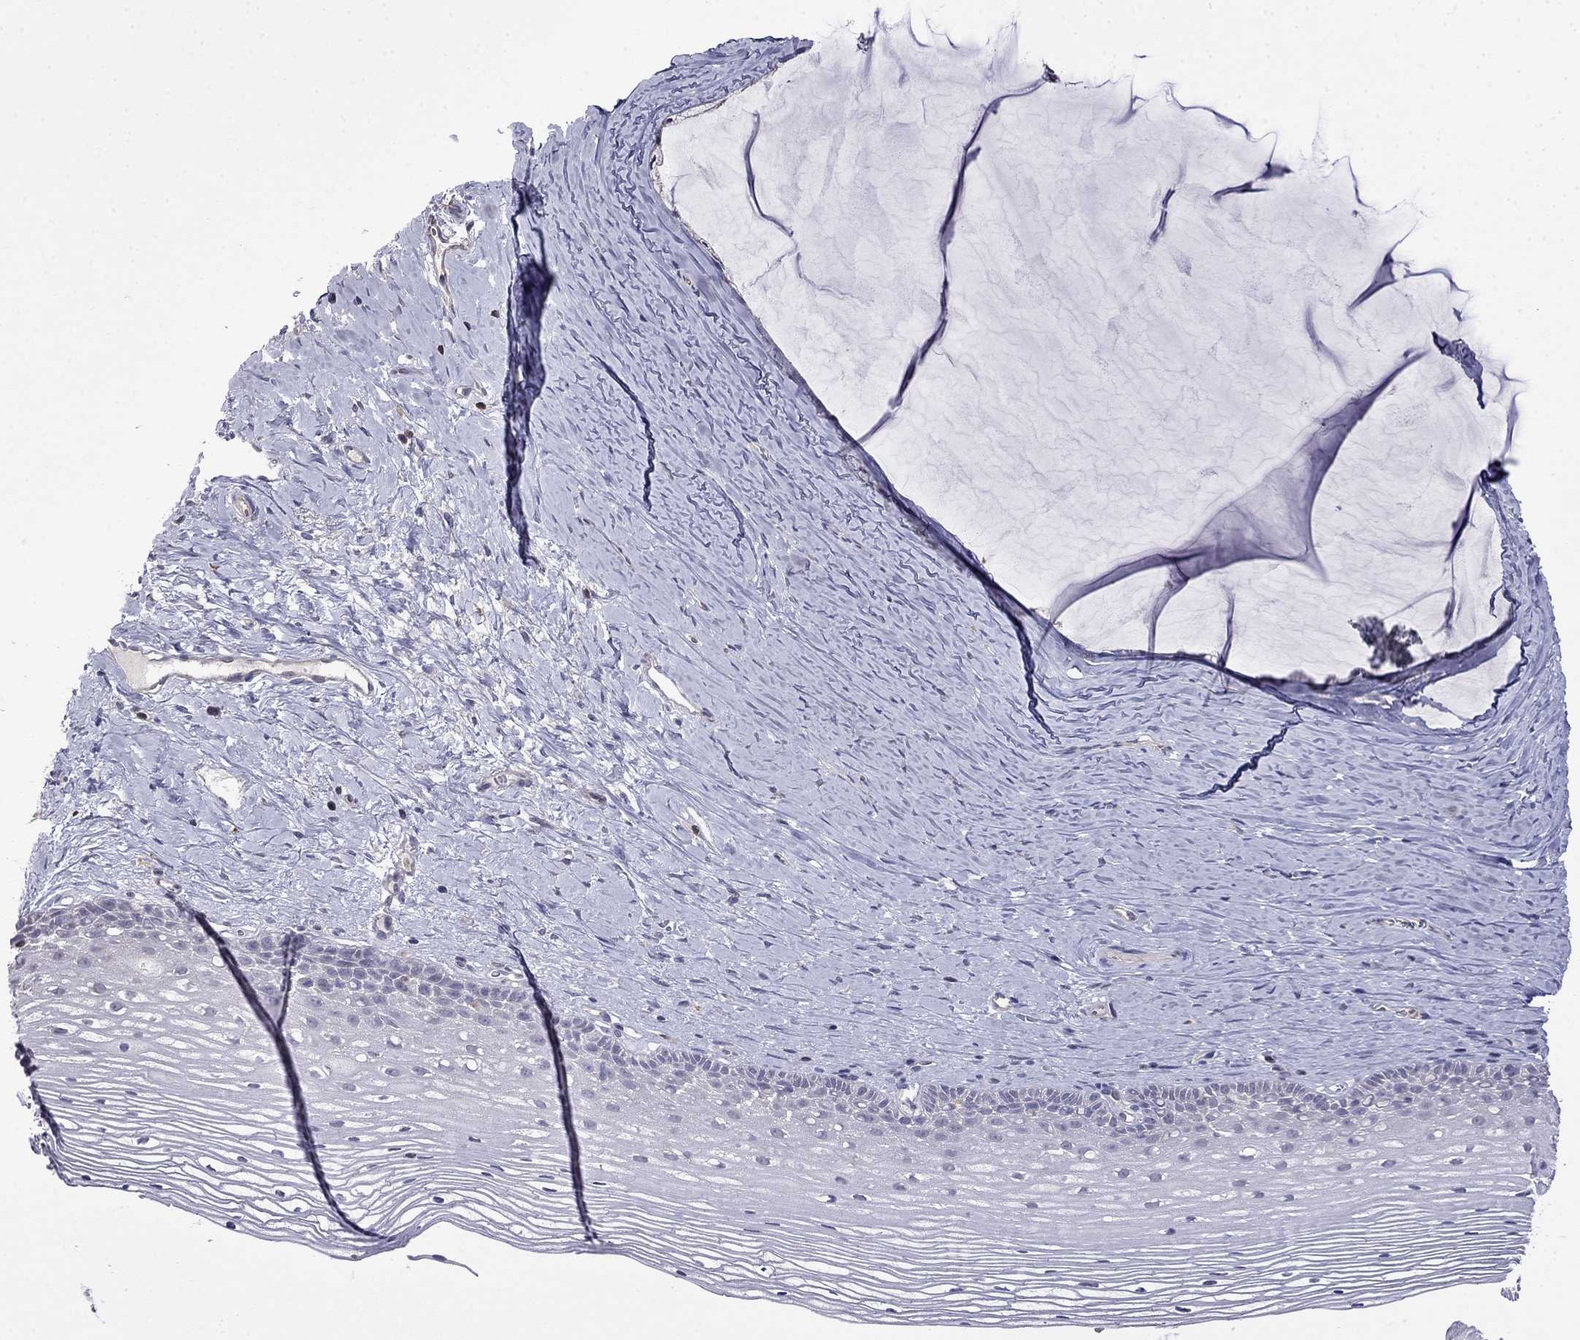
{"staining": {"intensity": "negative", "quantity": "none", "location": "none"}, "tissue": "cervix", "cell_type": "Glandular cells", "image_type": "normal", "snomed": [{"axis": "morphology", "description": "Normal tissue, NOS"}, {"axis": "topography", "description": "Cervix"}], "caption": "IHC micrograph of benign cervix stained for a protein (brown), which demonstrates no expression in glandular cells. (Brightfield microscopy of DAB IHC at high magnification).", "gene": "GUCA1B", "patient": {"sex": "female", "age": 40}}